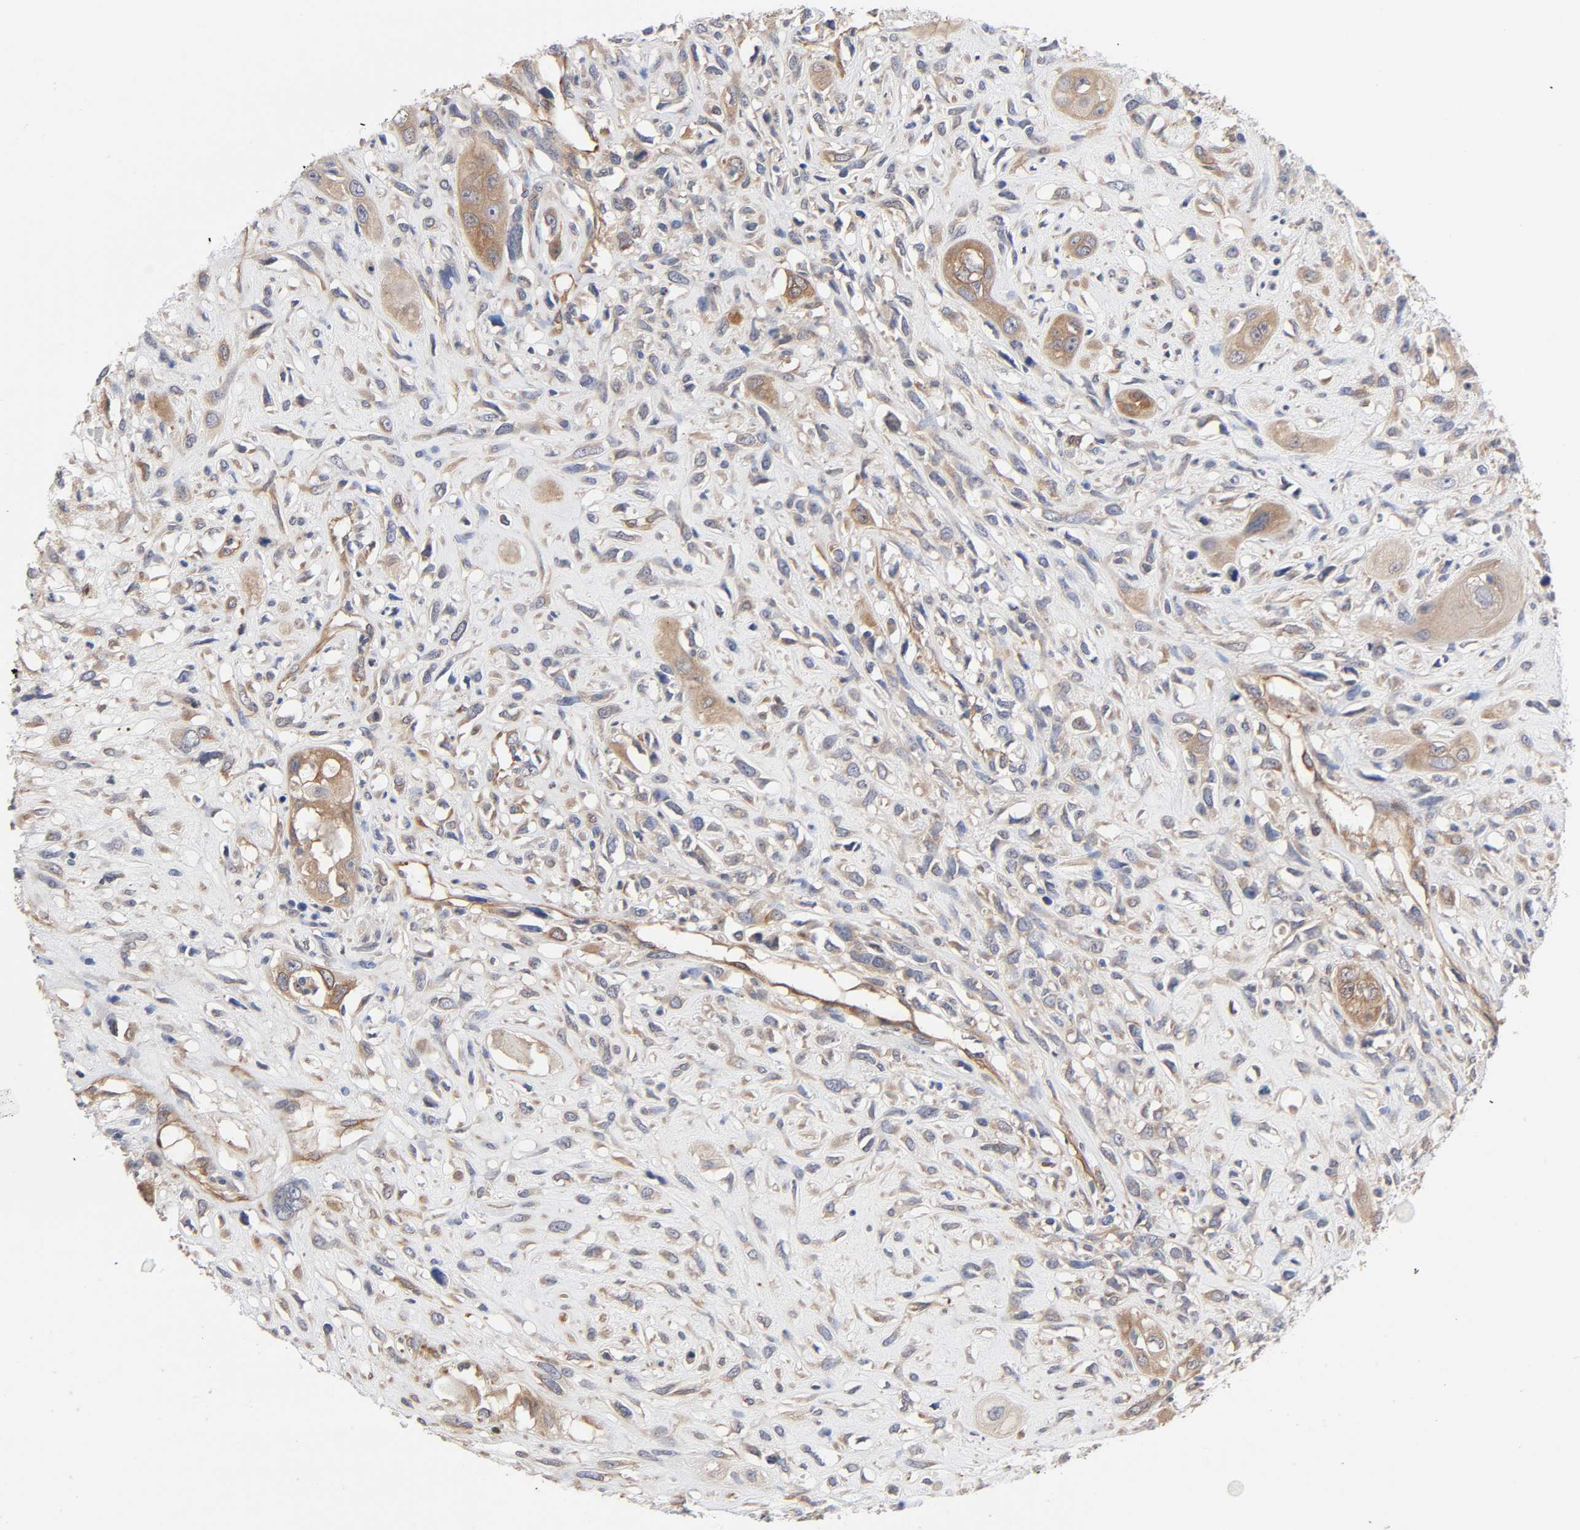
{"staining": {"intensity": "weak", "quantity": "25%-75%", "location": "cytoplasmic/membranous"}, "tissue": "head and neck cancer", "cell_type": "Tumor cells", "image_type": "cancer", "snomed": [{"axis": "morphology", "description": "Necrosis, NOS"}, {"axis": "morphology", "description": "Neoplasm, malignant, NOS"}, {"axis": "topography", "description": "Salivary gland"}, {"axis": "topography", "description": "Head-Neck"}], "caption": "Head and neck malignant neoplasm stained for a protein (brown) exhibits weak cytoplasmic/membranous positive positivity in about 25%-75% of tumor cells.", "gene": "RAB13", "patient": {"sex": "male", "age": 43}}